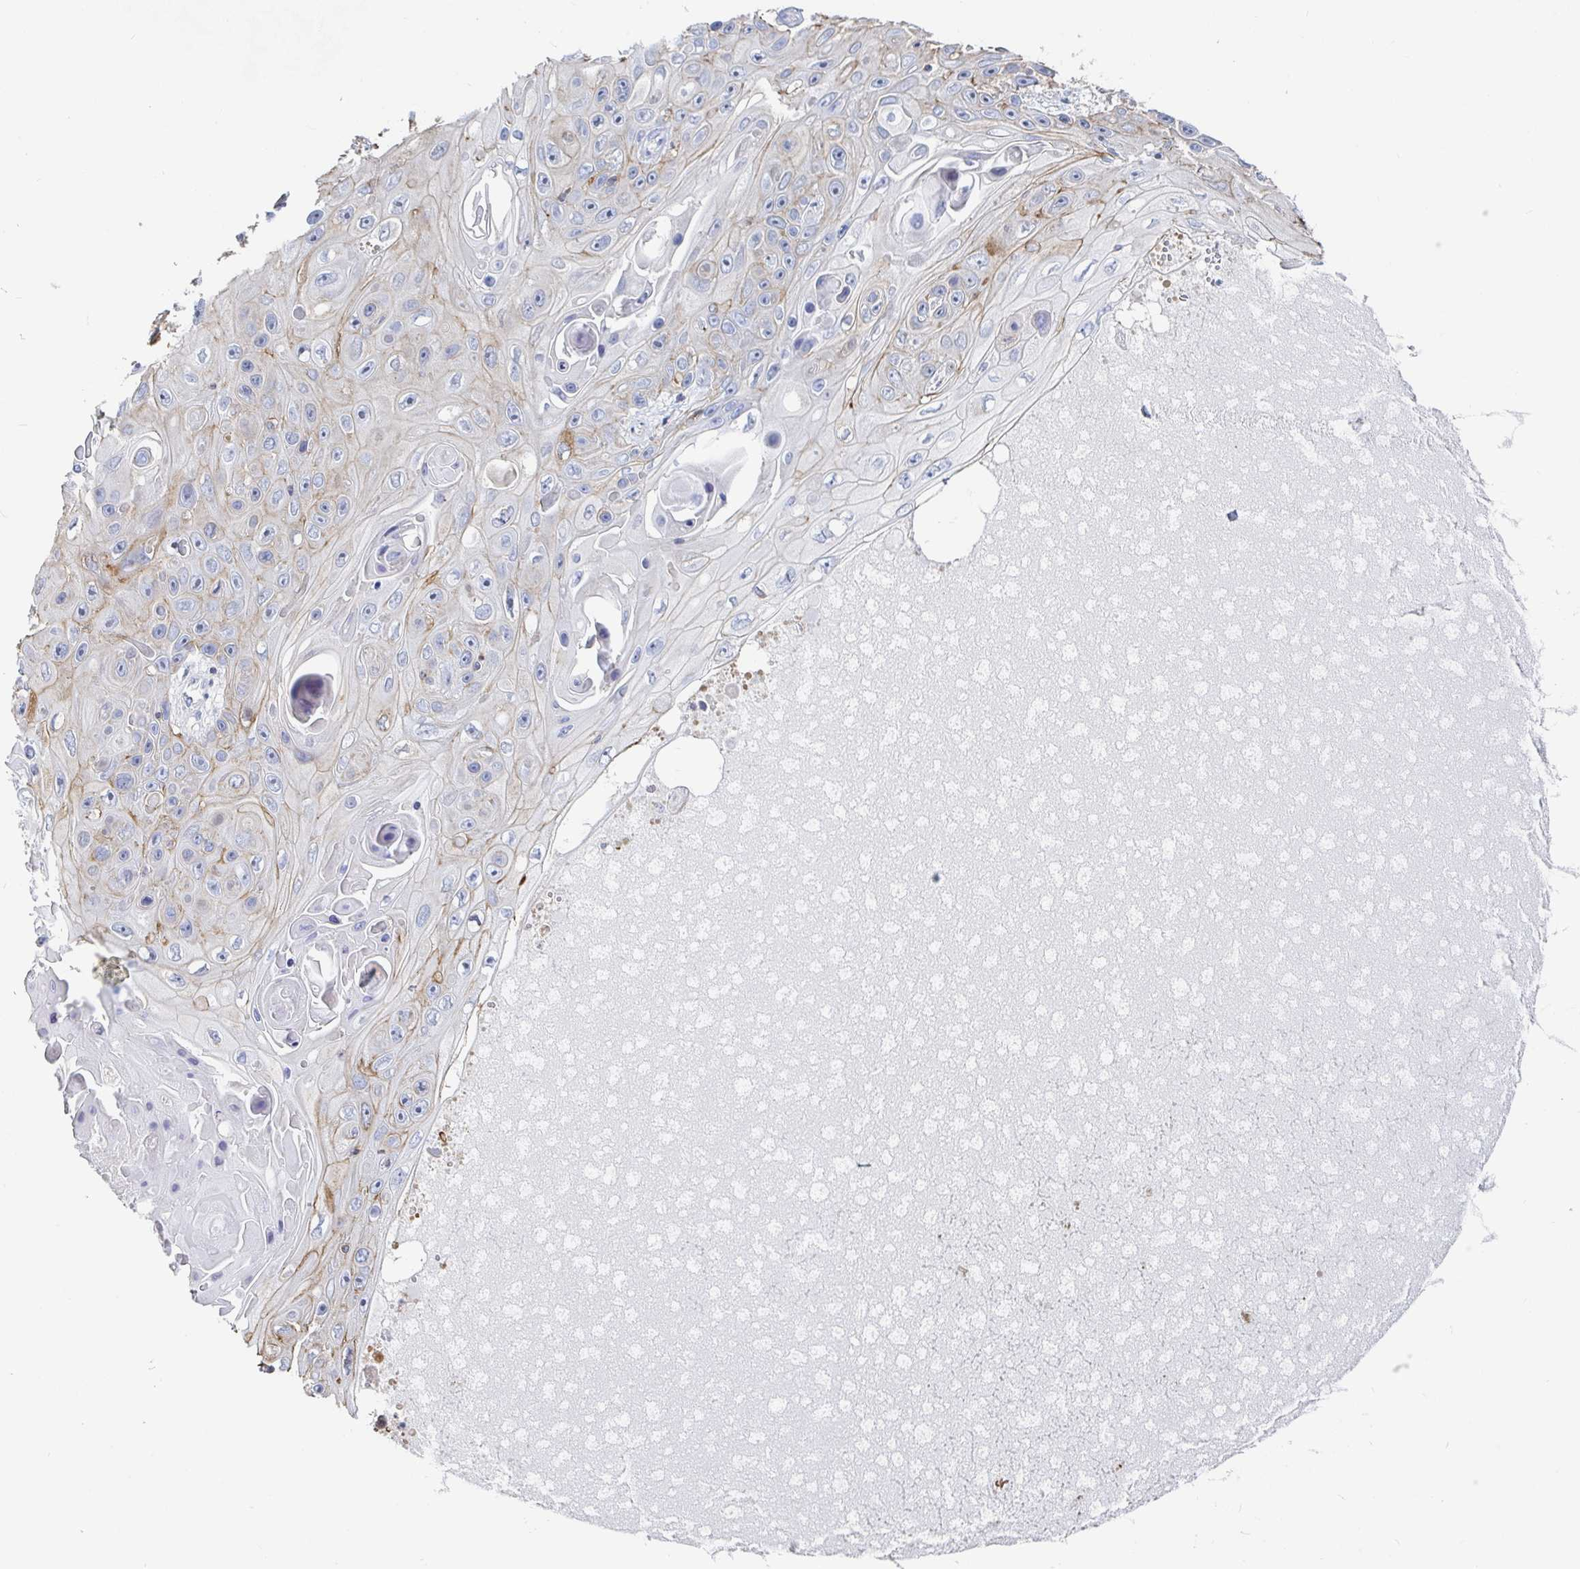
{"staining": {"intensity": "weak", "quantity": "<25%", "location": "cytoplasmic/membranous"}, "tissue": "skin cancer", "cell_type": "Tumor cells", "image_type": "cancer", "snomed": [{"axis": "morphology", "description": "Squamous cell carcinoma, NOS"}, {"axis": "topography", "description": "Skin"}], "caption": "Skin squamous cell carcinoma stained for a protein using immunohistochemistry shows no positivity tumor cells.", "gene": "PIK3CD", "patient": {"sex": "male", "age": 82}}